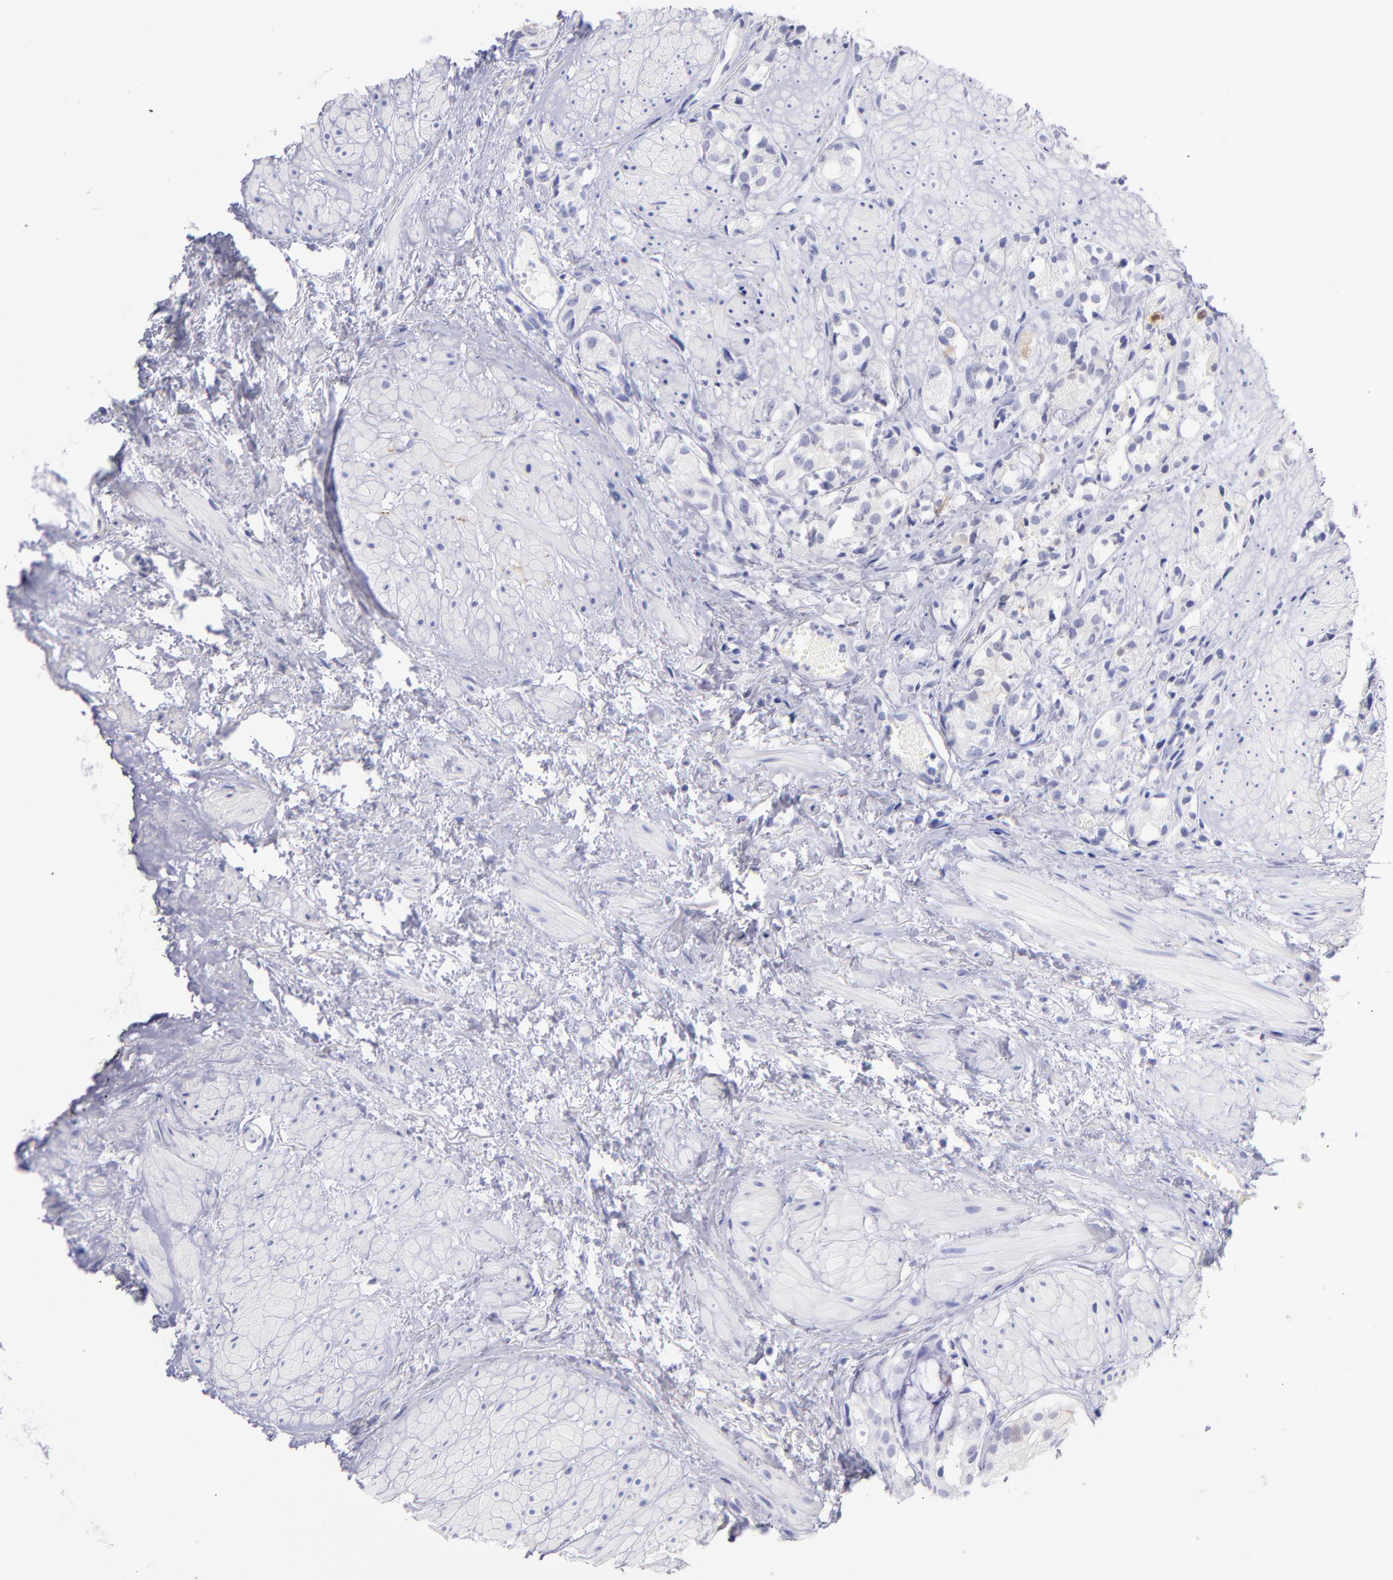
{"staining": {"intensity": "negative", "quantity": "none", "location": "none"}, "tissue": "prostate cancer", "cell_type": "Tumor cells", "image_type": "cancer", "snomed": [{"axis": "morphology", "description": "Adenocarcinoma, High grade"}, {"axis": "topography", "description": "Prostate"}], "caption": "The image demonstrates no staining of tumor cells in prostate cancer. The staining was performed using DAB to visualize the protein expression in brown, while the nuclei were stained in blue with hematoxylin (Magnification: 20x).", "gene": "SCGN", "patient": {"sex": "male", "age": 85}}